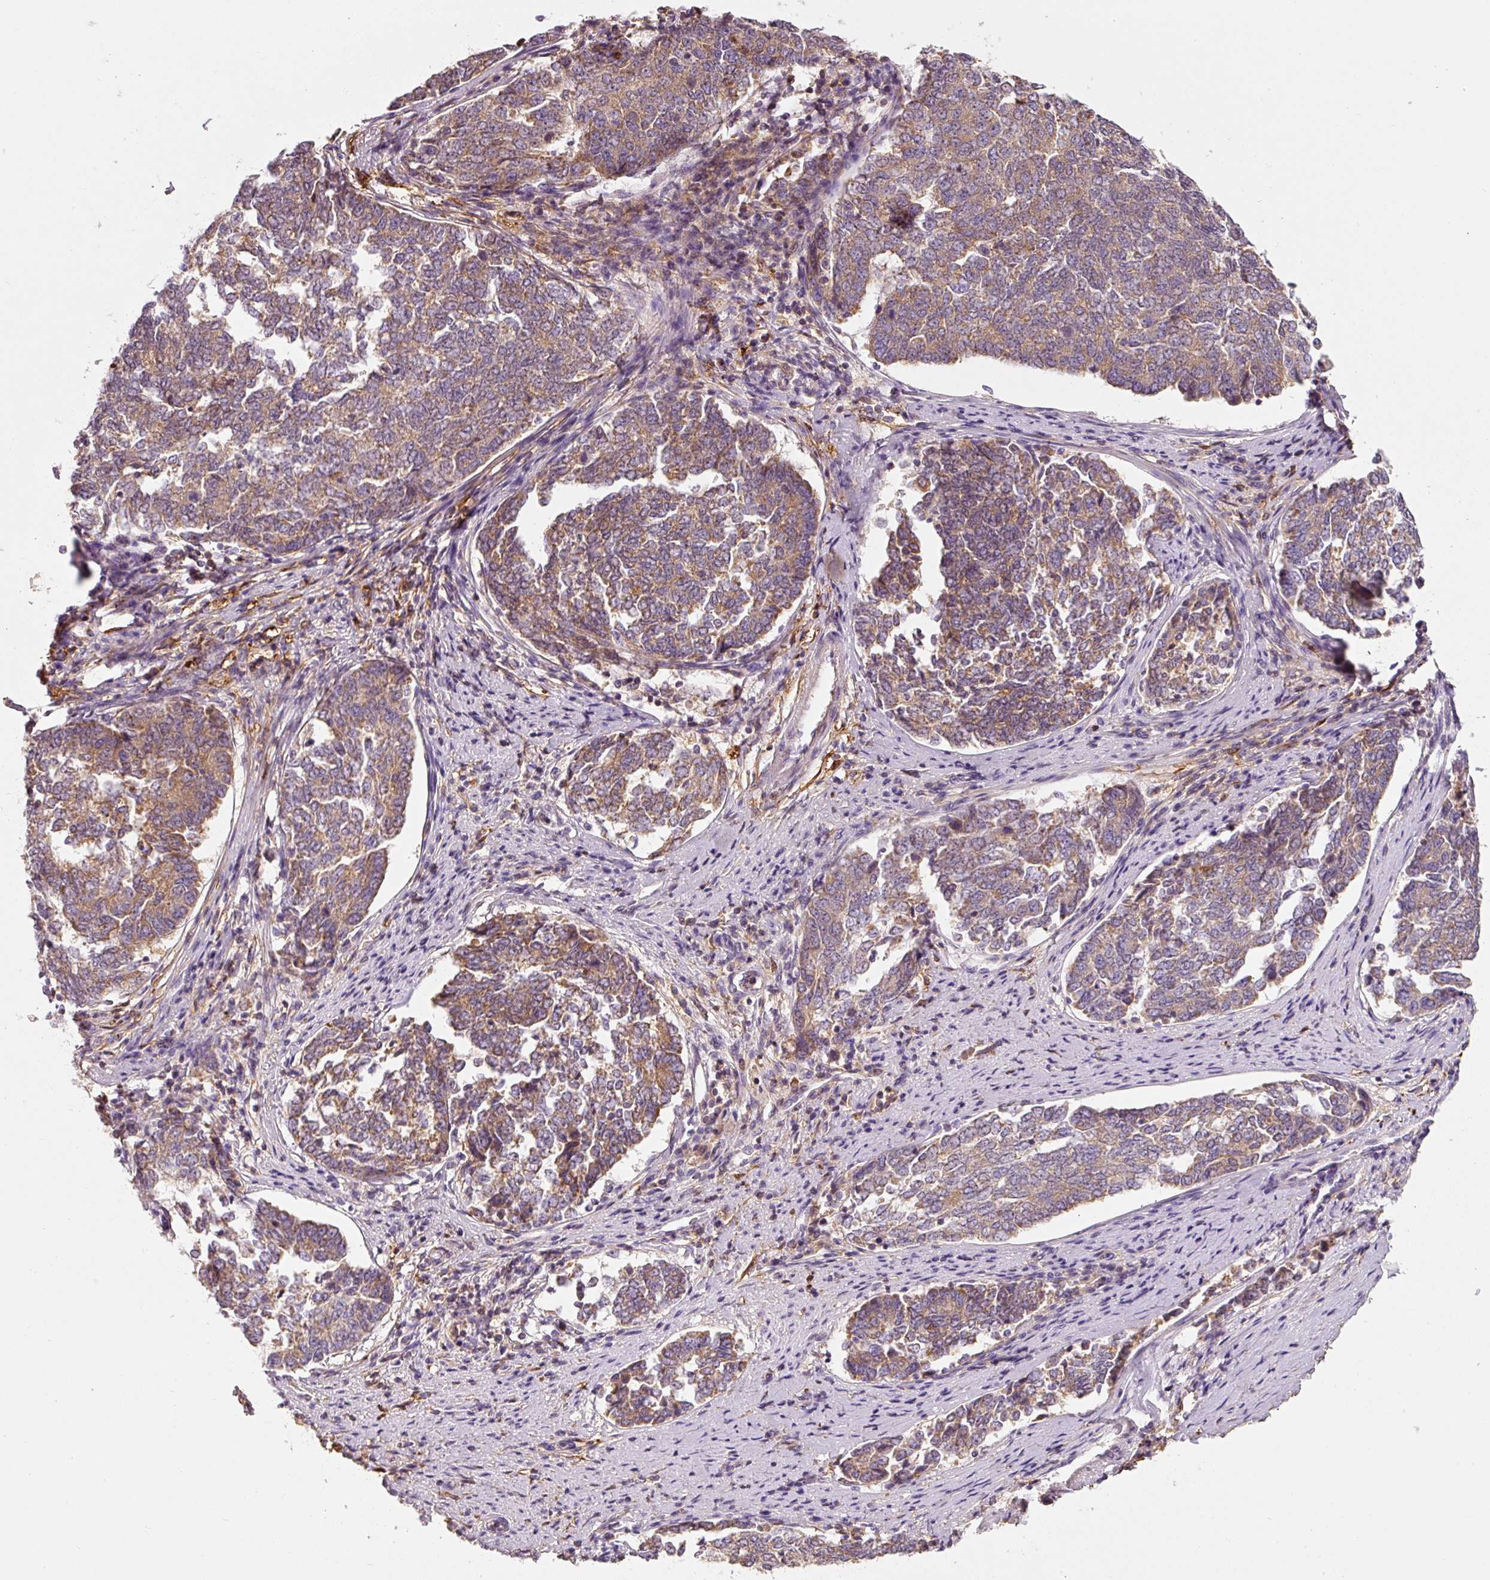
{"staining": {"intensity": "moderate", "quantity": ">75%", "location": "cytoplasmic/membranous"}, "tissue": "endometrial cancer", "cell_type": "Tumor cells", "image_type": "cancer", "snomed": [{"axis": "morphology", "description": "Adenocarcinoma, NOS"}, {"axis": "topography", "description": "Endometrium"}], "caption": "A high-resolution histopathology image shows immunohistochemistry staining of adenocarcinoma (endometrial), which displays moderate cytoplasmic/membranous expression in about >75% of tumor cells.", "gene": "IQGAP2", "patient": {"sex": "female", "age": 80}}